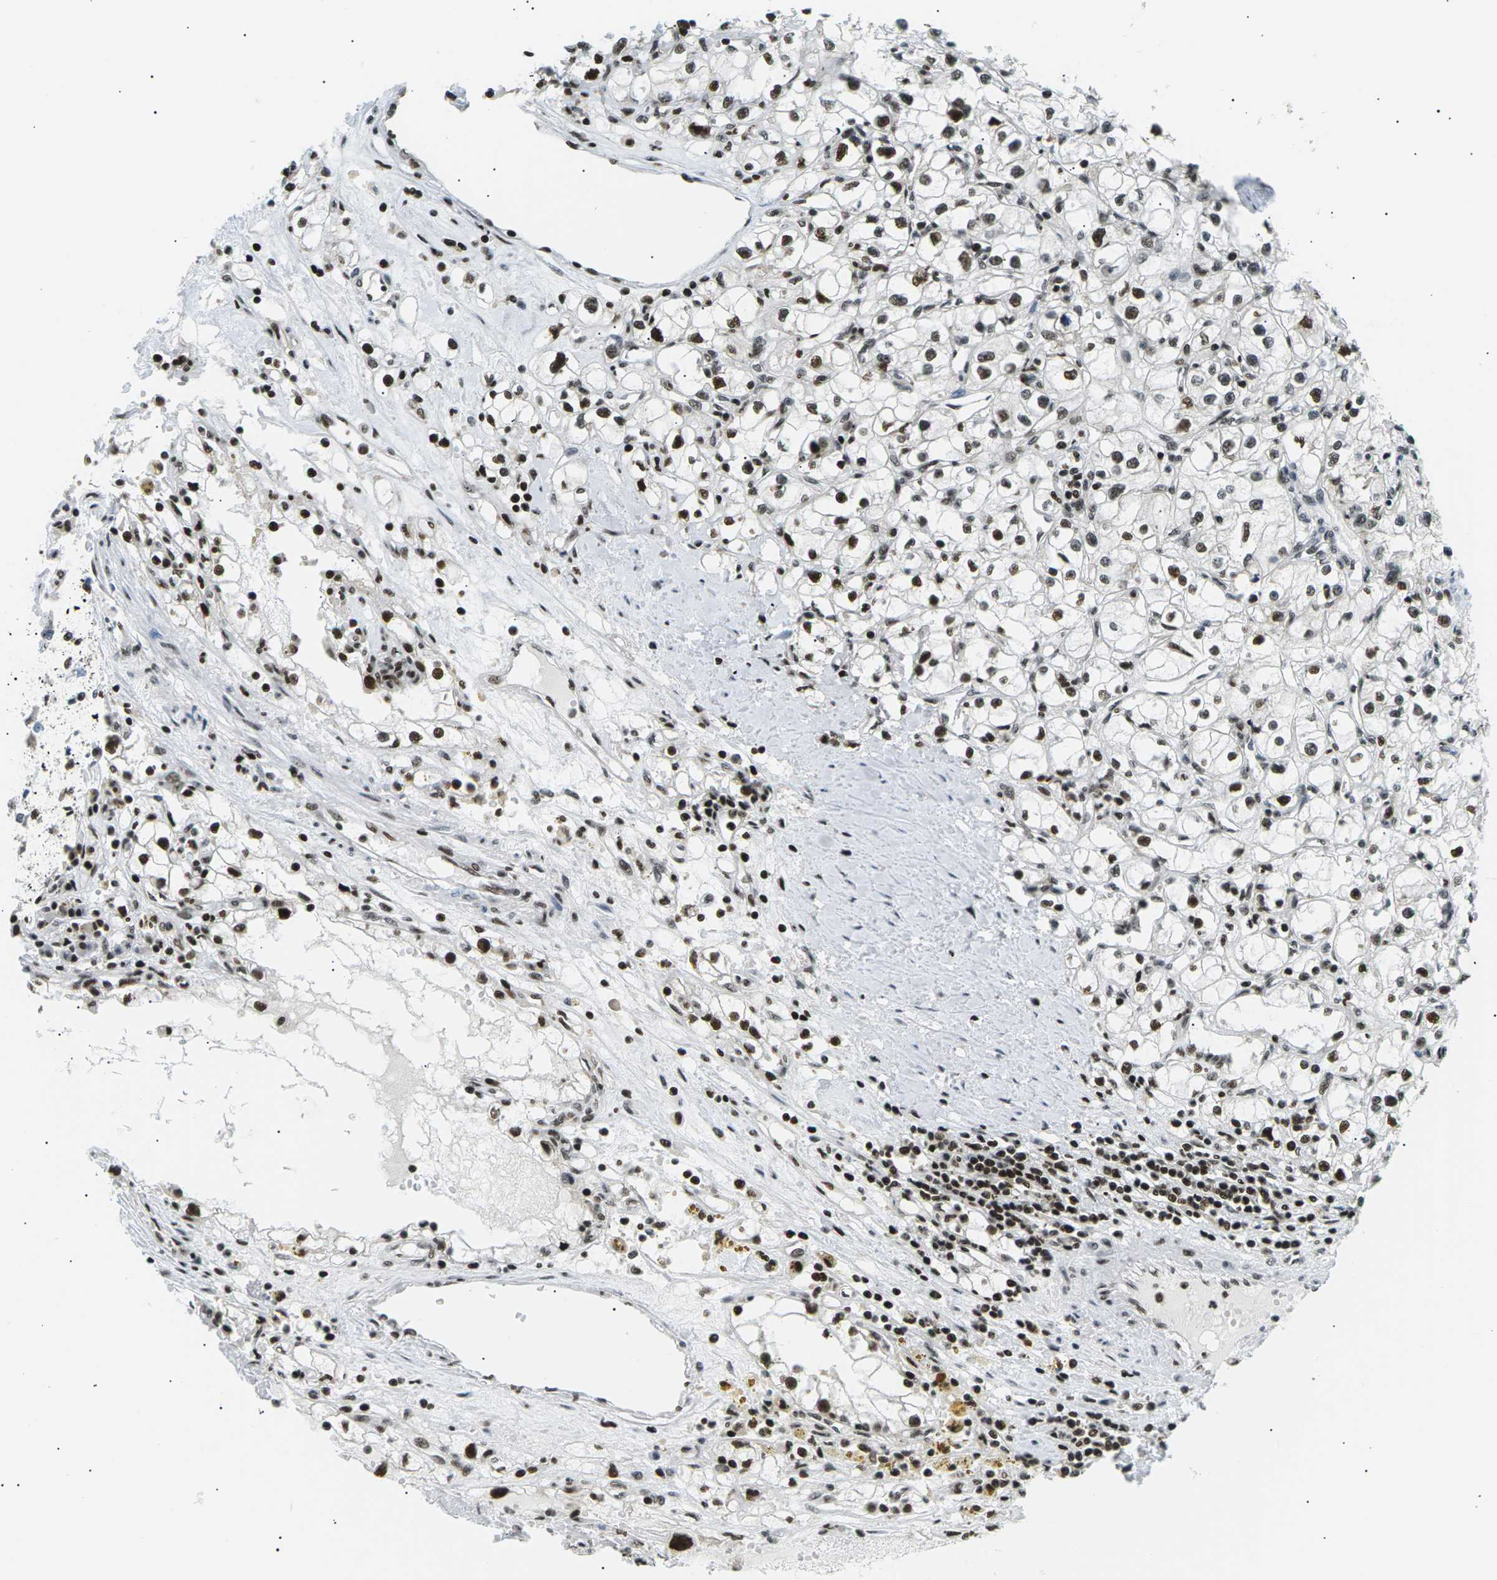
{"staining": {"intensity": "strong", "quantity": ">75%", "location": "nuclear"}, "tissue": "renal cancer", "cell_type": "Tumor cells", "image_type": "cancer", "snomed": [{"axis": "morphology", "description": "Adenocarcinoma, NOS"}, {"axis": "topography", "description": "Kidney"}], "caption": "Immunohistochemistry (IHC) (DAB) staining of human renal cancer demonstrates strong nuclear protein positivity in about >75% of tumor cells. (IHC, brightfield microscopy, high magnification).", "gene": "RPA2", "patient": {"sex": "male", "age": 56}}